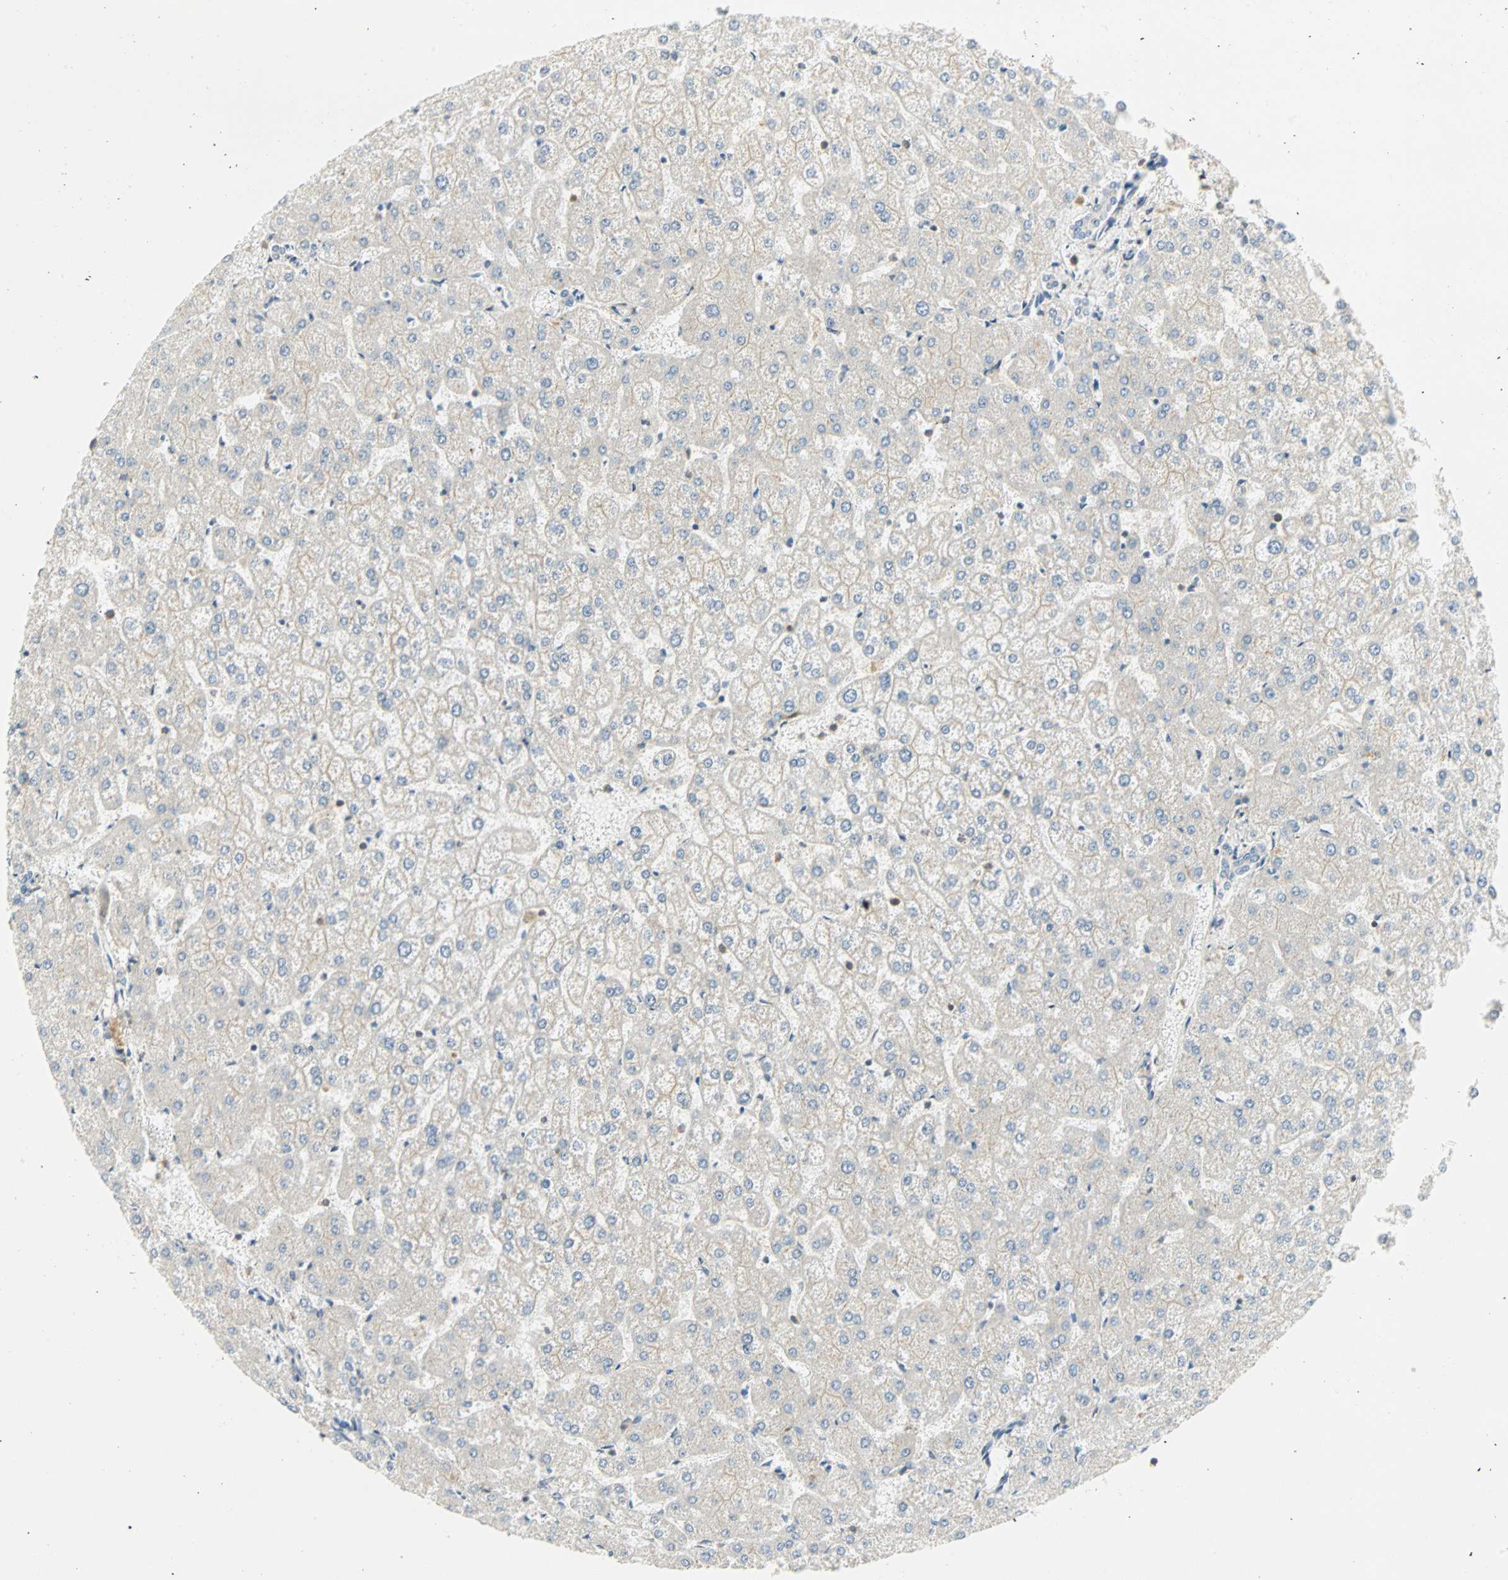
{"staining": {"intensity": "negative", "quantity": "none", "location": "none"}, "tissue": "liver", "cell_type": "Cholangiocytes", "image_type": "normal", "snomed": [{"axis": "morphology", "description": "Normal tissue, NOS"}, {"axis": "topography", "description": "Liver"}], "caption": "This image is of normal liver stained with immunohistochemistry (IHC) to label a protein in brown with the nuclei are counter-stained blue. There is no positivity in cholangiocytes.", "gene": "FMNL1", "patient": {"sex": "female", "age": 32}}